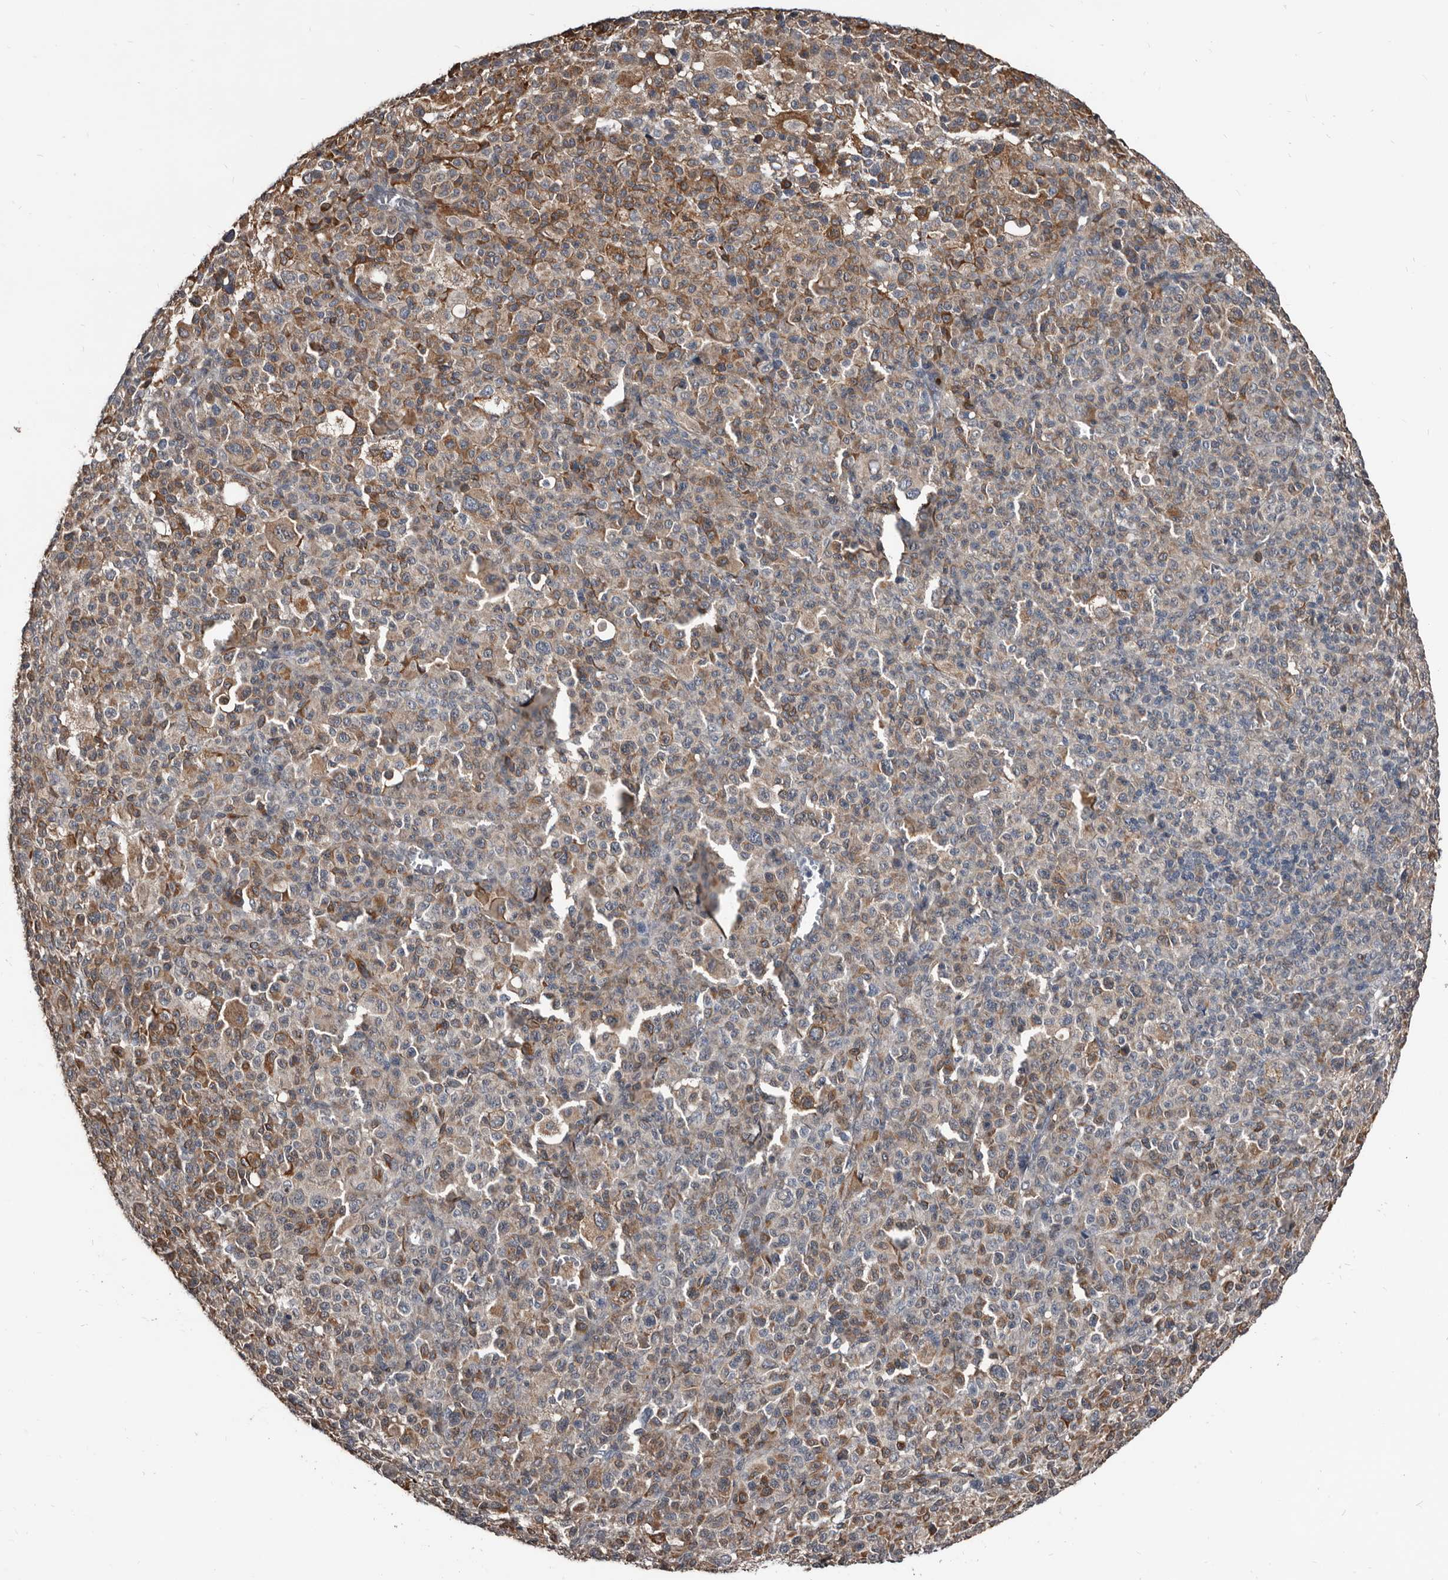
{"staining": {"intensity": "moderate", "quantity": "<25%", "location": "cytoplasmic/membranous"}, "tissue": "melanoma", "cell_type": "Tumor cells", "image_type": "cancer", "snomed": [{"axis": "morphology", "description": "Malignant melanoma, Metastatic site"}, {"axis": "topography", "description": "Skin"}], "caption": "A high-resolution image shows IHC staining of melanoma, which shows moderate cytoplasmic/membranous staining in approximately <25% of tumor cells. The protein of interest is shown in brown color, while the nuclei are stained blue.", "gene": "DHPS", "patient": {"sex": "female", "age": 74}}